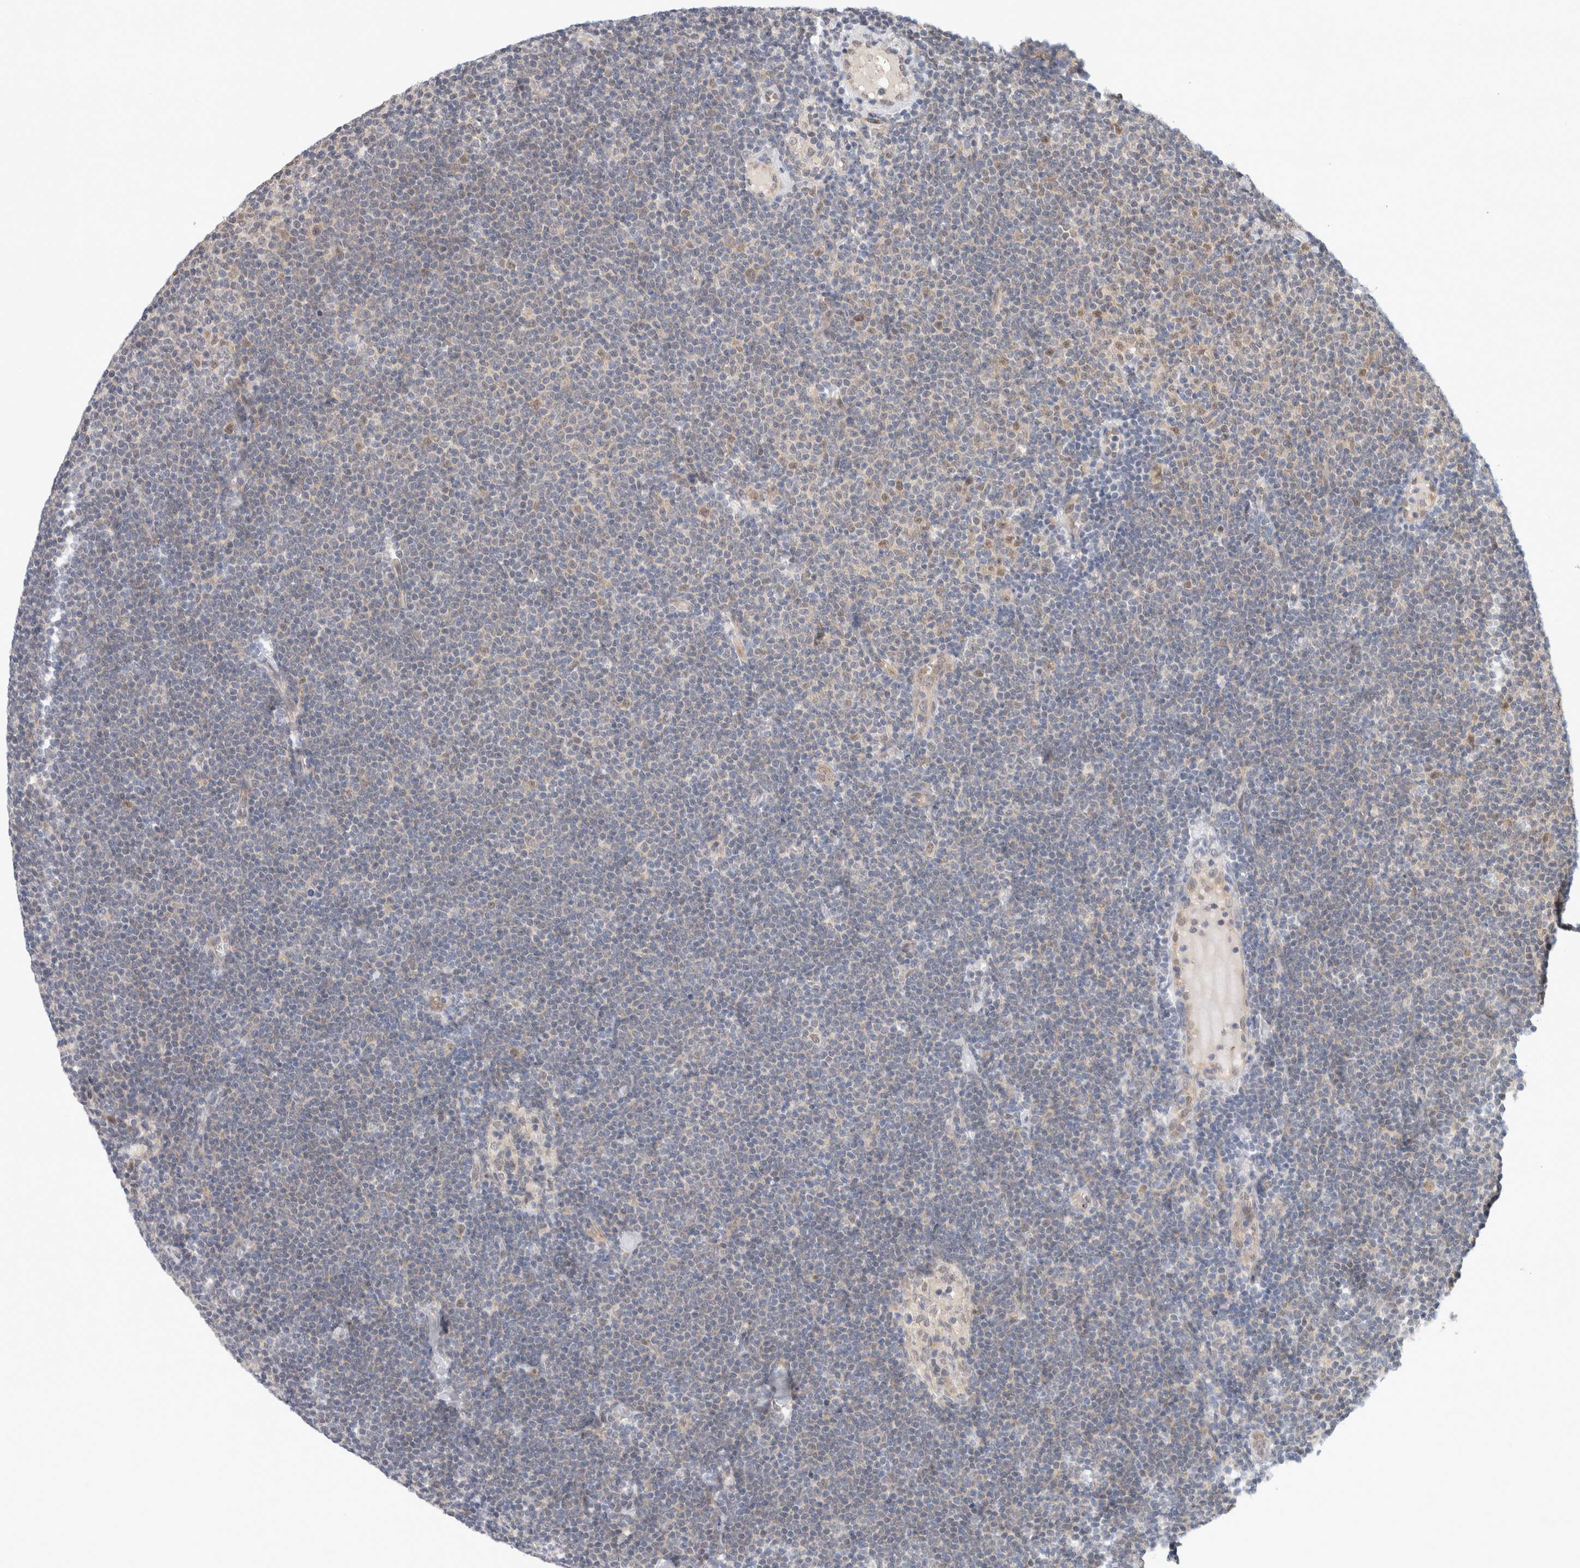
{"staining": {"intensity": "weak", "quantity": "<25%", "location": "nuclear"}, "tissue": "lymphoma", "cell_type": "Tumor cells", "image_type": "cancer", "snomed": [{"axis": "morphology", "description": "Malignant lymphoma, non-Hodgkin's type, Low grade"}, {"axis": "topography", "description": "Lymph node"}], "caption": "This is an IHC micrograph of lymphoma. There is no positivity in tumor cells.", "gene": "EIF4G3", "patient": {"sex": "female", "age": 53}}